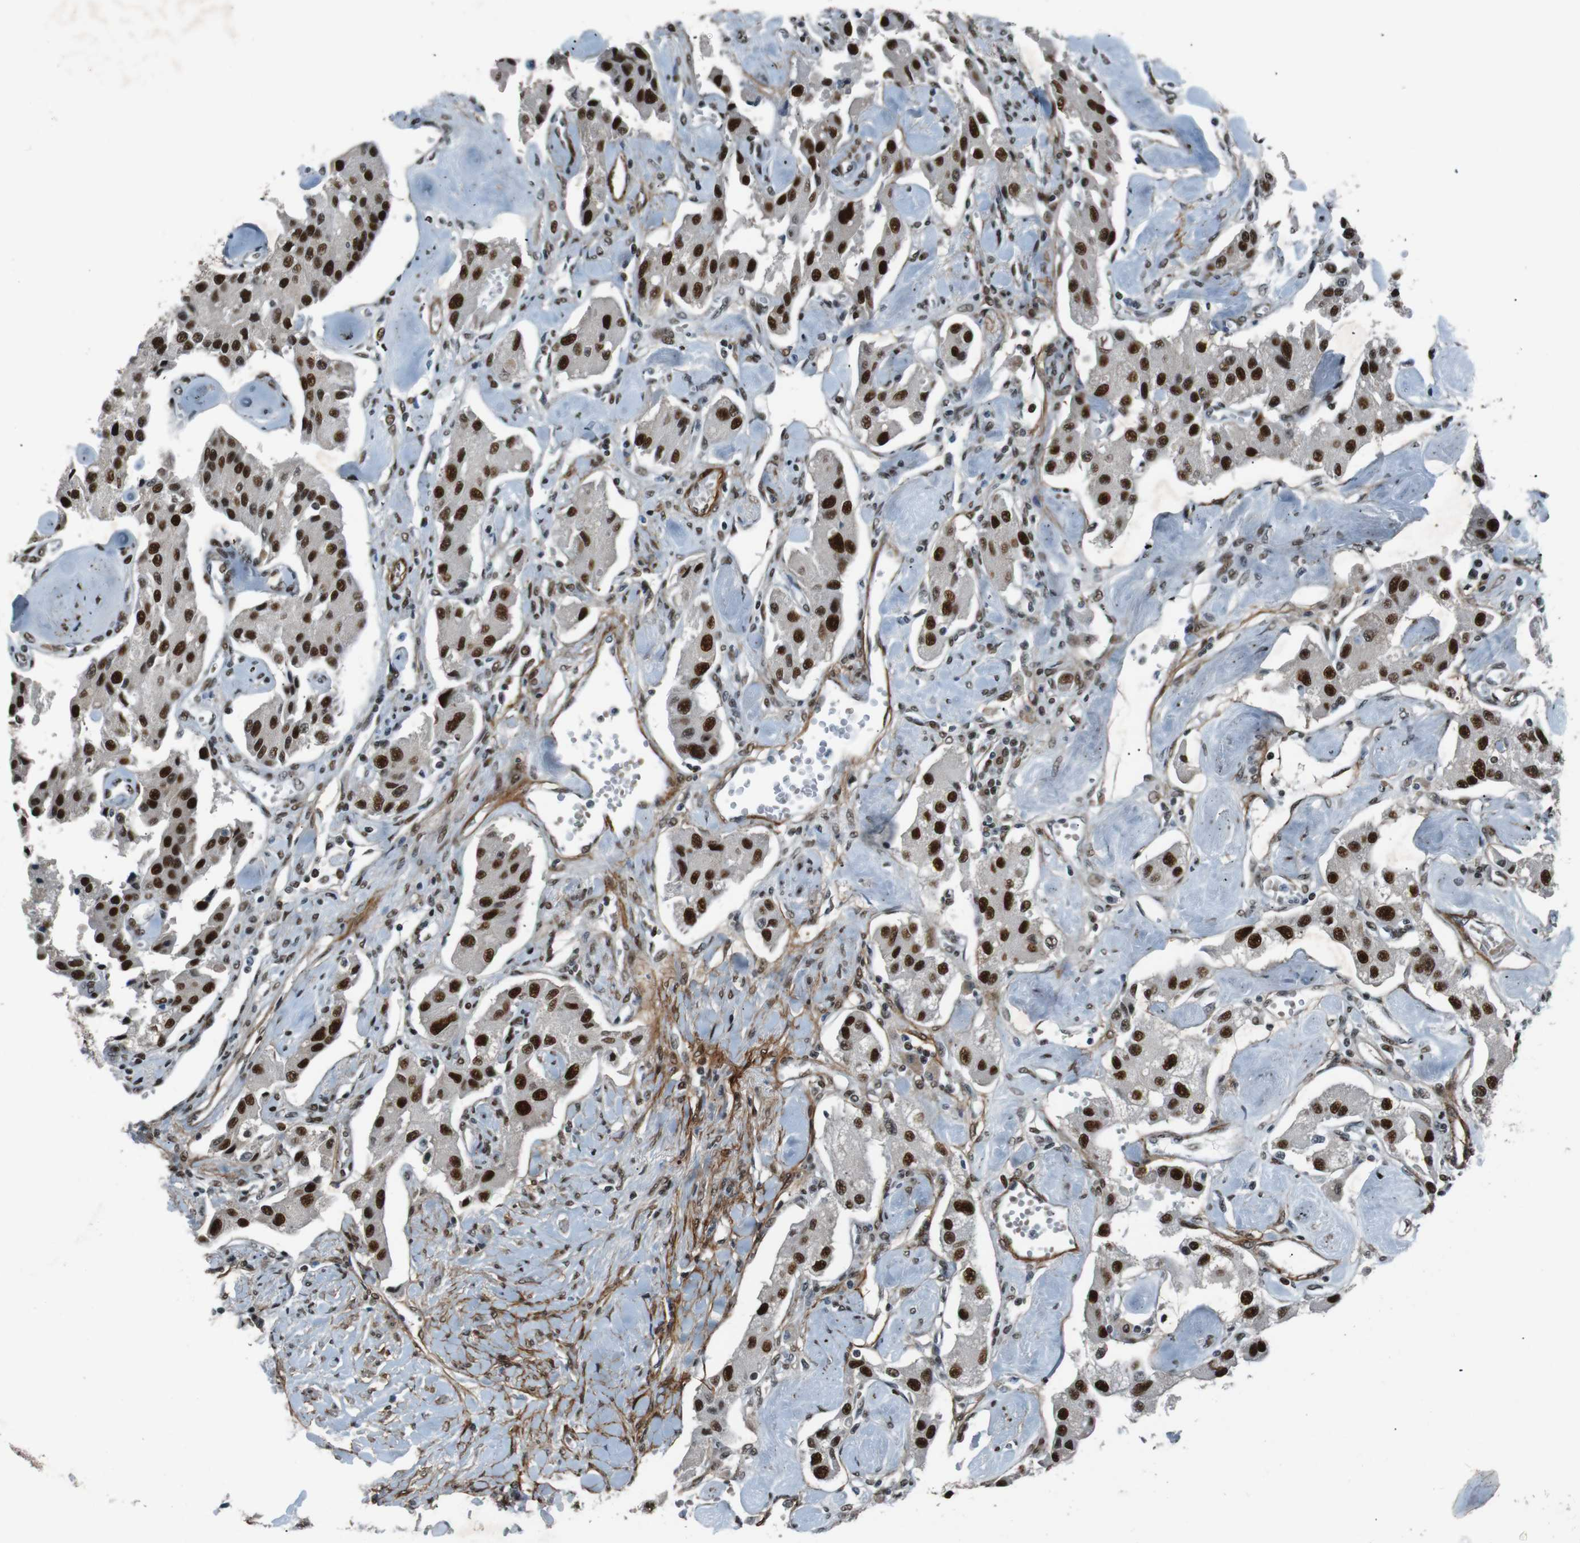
{"staining": {"intensity": "strong", "quantity": ">75%", "location": "nuclear"}, "tissue": "carcinoid", "cell_type": "Tumor cells", "image_type": "cancer", "snomed": [{"axis": "morphology", "description": "Carcinoid, malignant, NOS"}, {"axis": "topography", "description": "Pancreas"}], "caption": "An IHC micrograph of neoplastic tissue is shown. Protein staining in brown shows strong nuclear positivity in malignant carcinoid within tumor cells.", "gene": "HEXIM1", "patient": {"sex": "male", "age": 41}}